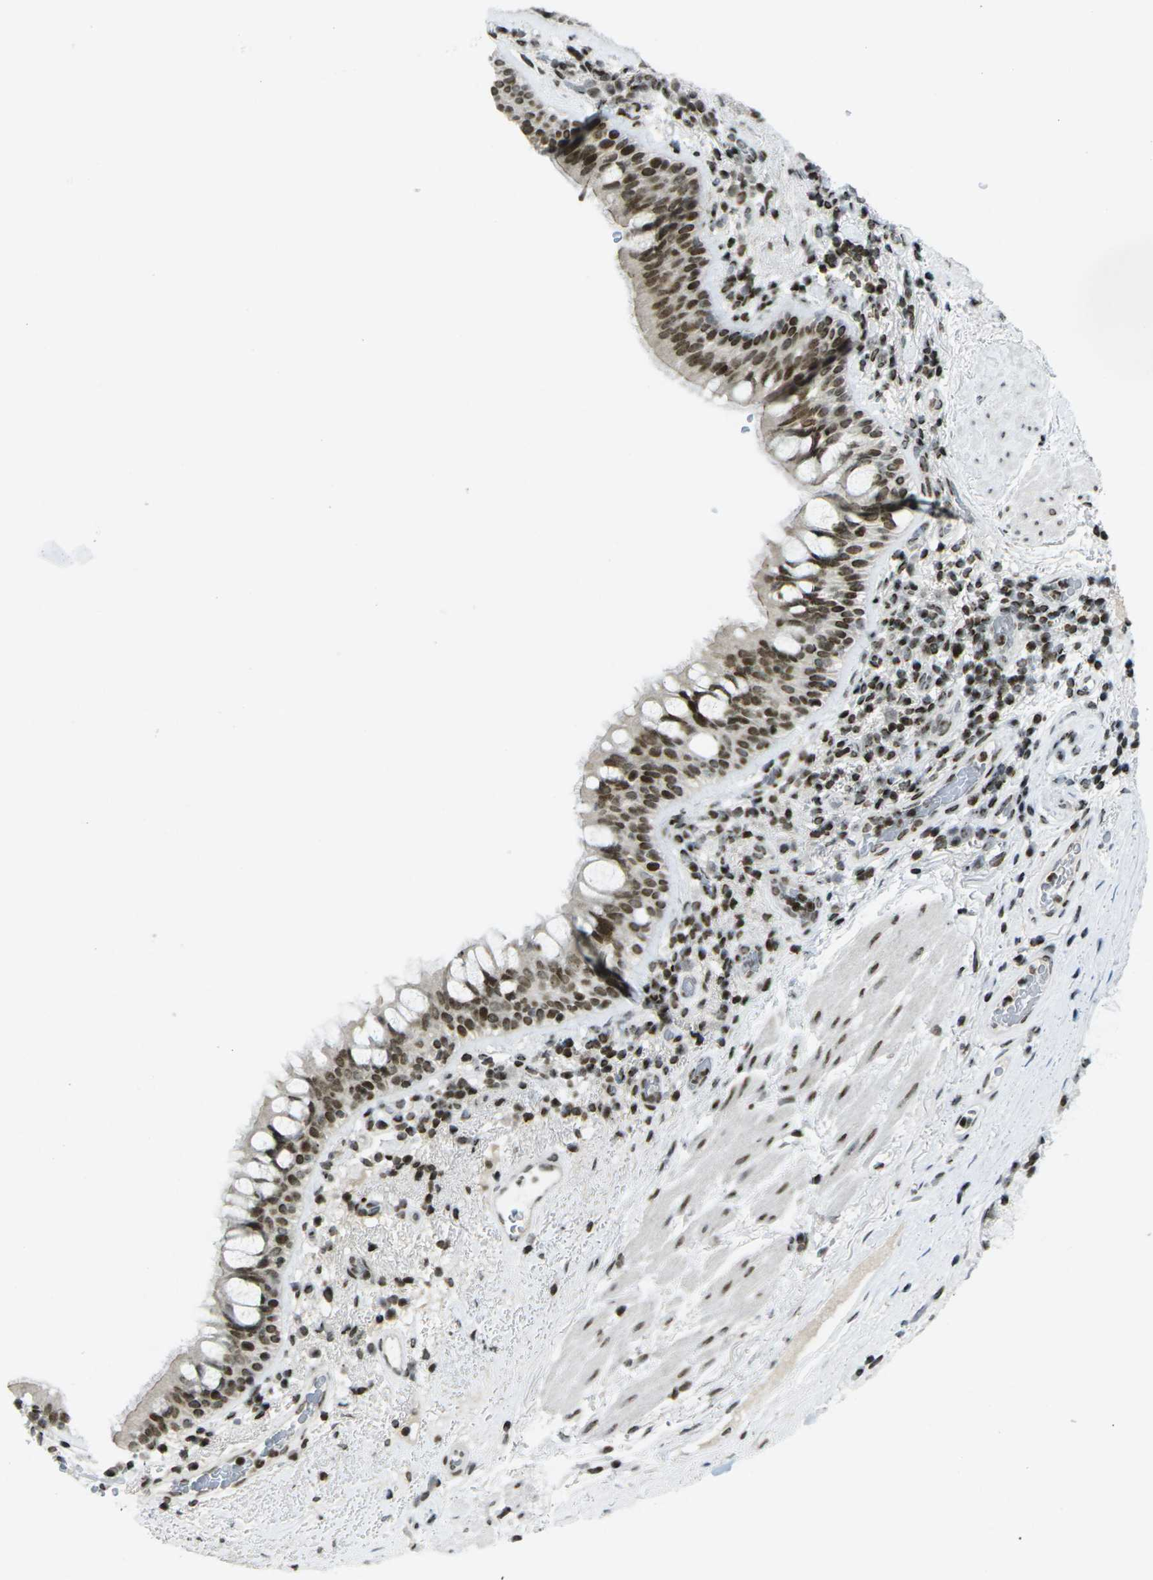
{"staining": {"intensity": "strong", "quantity": ">75%", "location": "nuclear"}, "tissue": "bronchus", "cell_type": "Respiratory epithelial cells", "image_type": "normal", "snomed": [{"axis": "morphology", "description": "Normal tissue, NOS"}, {"axis": "morphology", "description": "Inflammation, NOS"}, {"axis": "topography", "description": "Cartilage tissue"}, {"axis": "topography", "description": "Bronchus"}], "caption": "Protein expression analysis of benign bronchus exhibits strong nuclear positivity in about >75% of respiratory epithelial cells. The staining was performed using DAB (3,3'-diaminobenzidine), with brown indicating positive protein expression. Nuclei are stained blue with hematoxylin.", "gene": "EME1", "patient": {"sex": "male", "age": 77}}